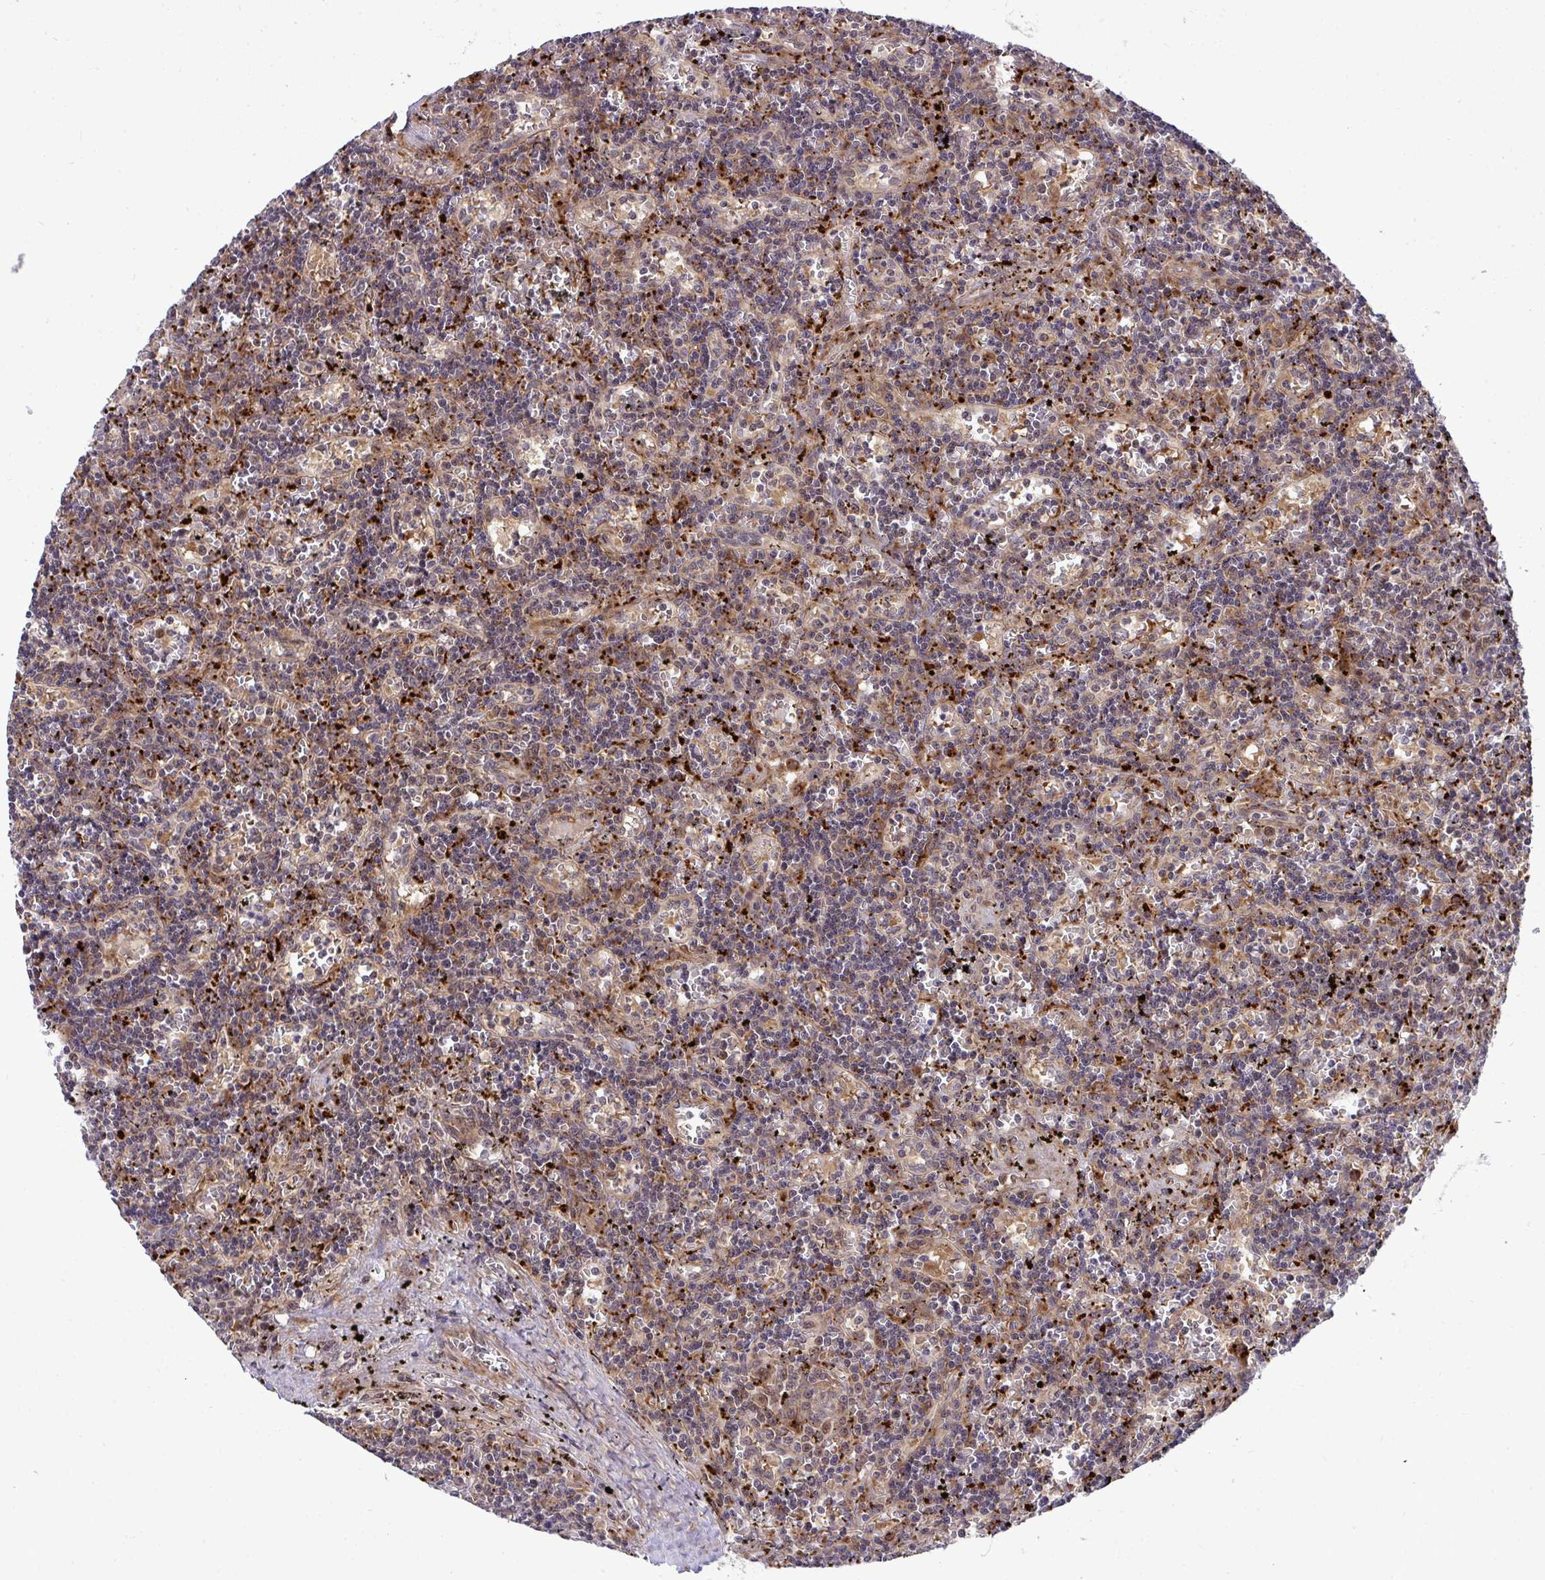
{"staining": {"intensity": "weak", "quantity": "<25%", "location": "cytoplasmic/membranous"}, "tissue": "lymphoma", "cell_type": "Tumor cells", "image_type": "cancer", "snomed": [{"axis": "morphology", "description": "Malignant lymphoma, non-Hodgkin's type, Low grade"}, {"axis": "topography", "description": "Spleen"}], "caption": "High power microscopy histopathology image of an immunohistochemistry (IHC) histopathology image of lymphoma, revealing no significant positivity in tumor cells.", "gene": "TRIM44", "patient": {"sex": "male", "age": 60}}